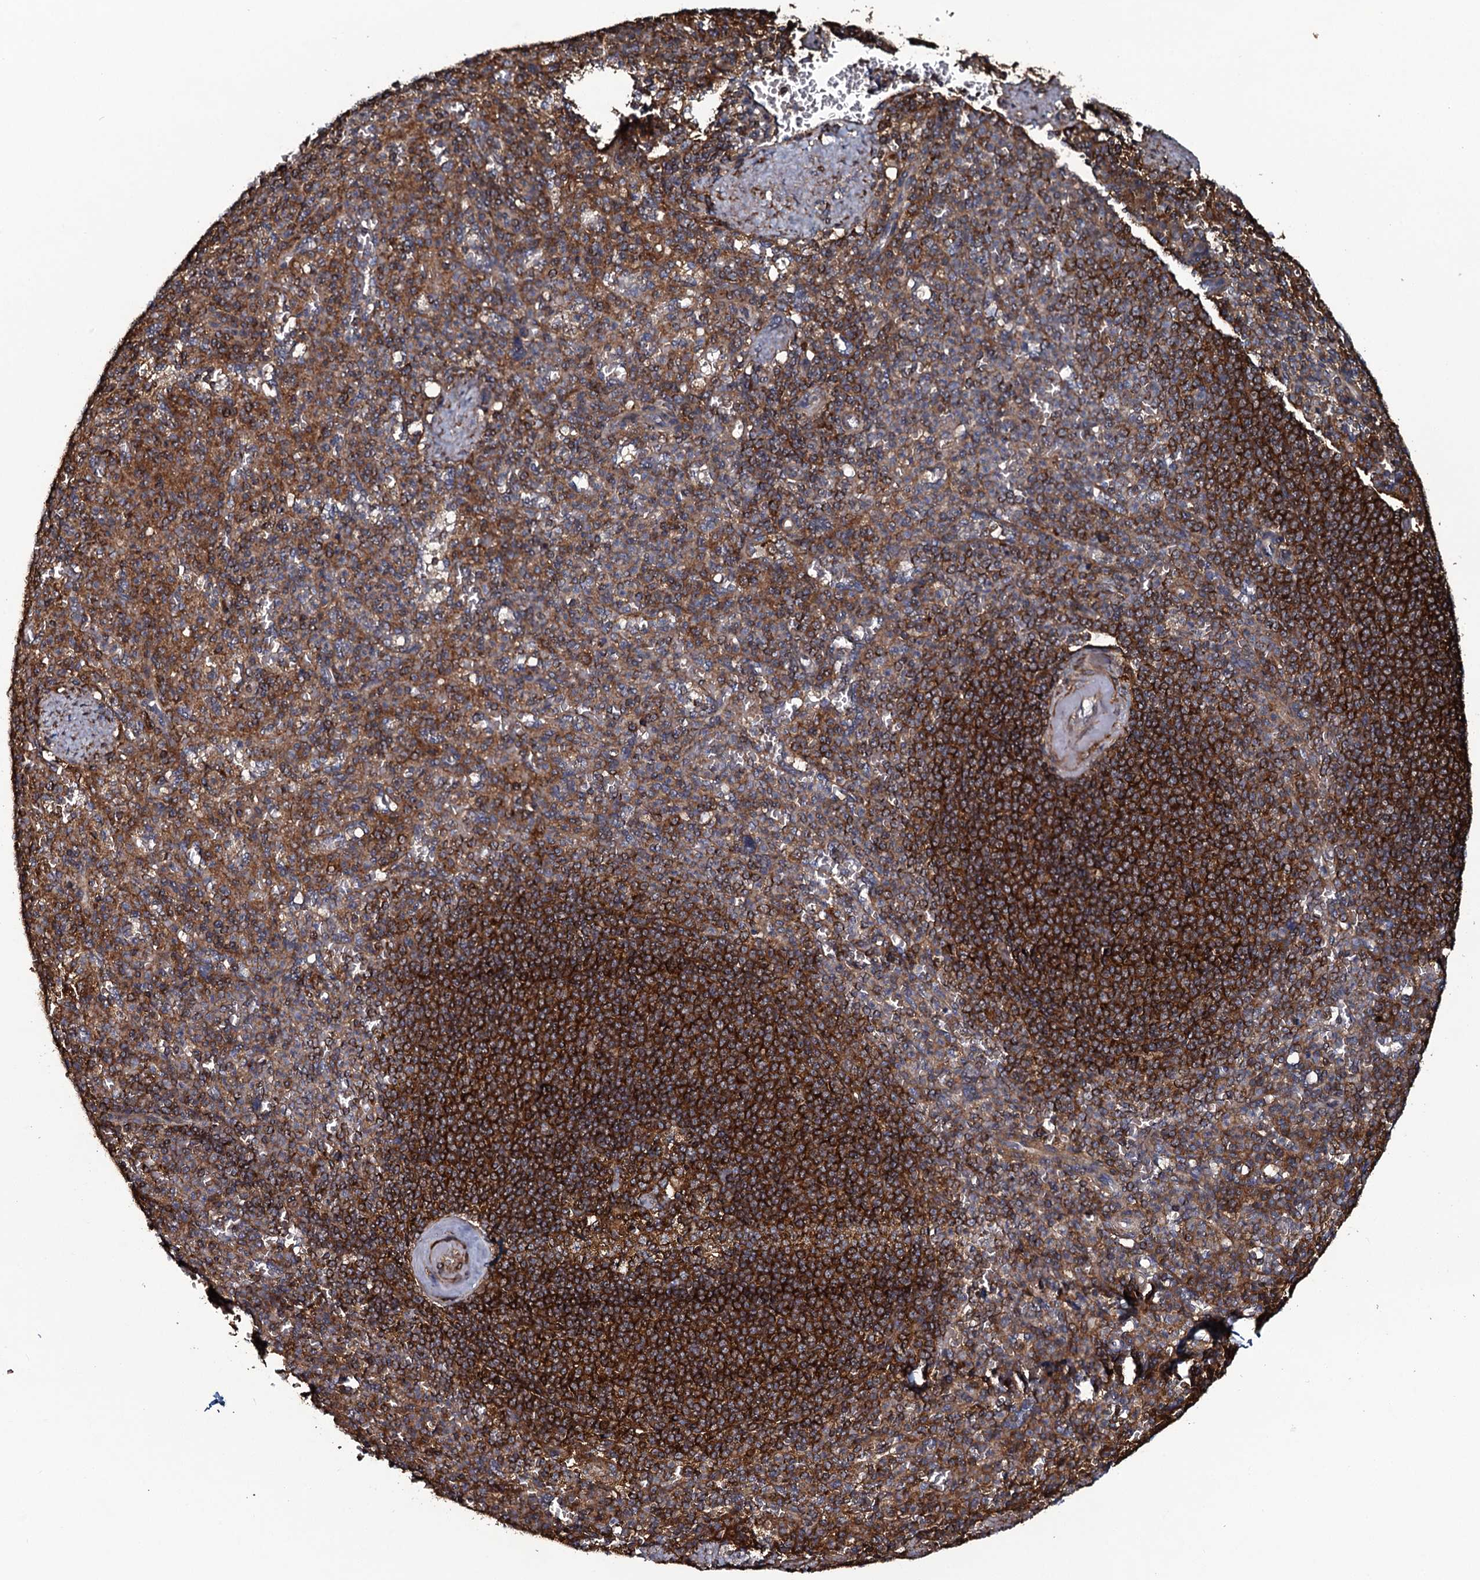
{"staining": {"intensity": "strong", "quantity": ">75%", "location": "cytoplasmic/membranous"}, "tissue": "spleen", "cell_type": "Cells in red pulp", "image_type": "normal", "snomed": [{"axis": "morphology", "description": "Normal tissue, NOS"}, {"axis": "topography", "description": "Spleen"}], "caption": "The micrograph demonstrates staining of benign spleen, revealing strong cytoplasmic/membranous protein expression (brown color) within cells in red pulp.", "gene": "VWA8", "patient": {"sex": "female", "age": 74}}